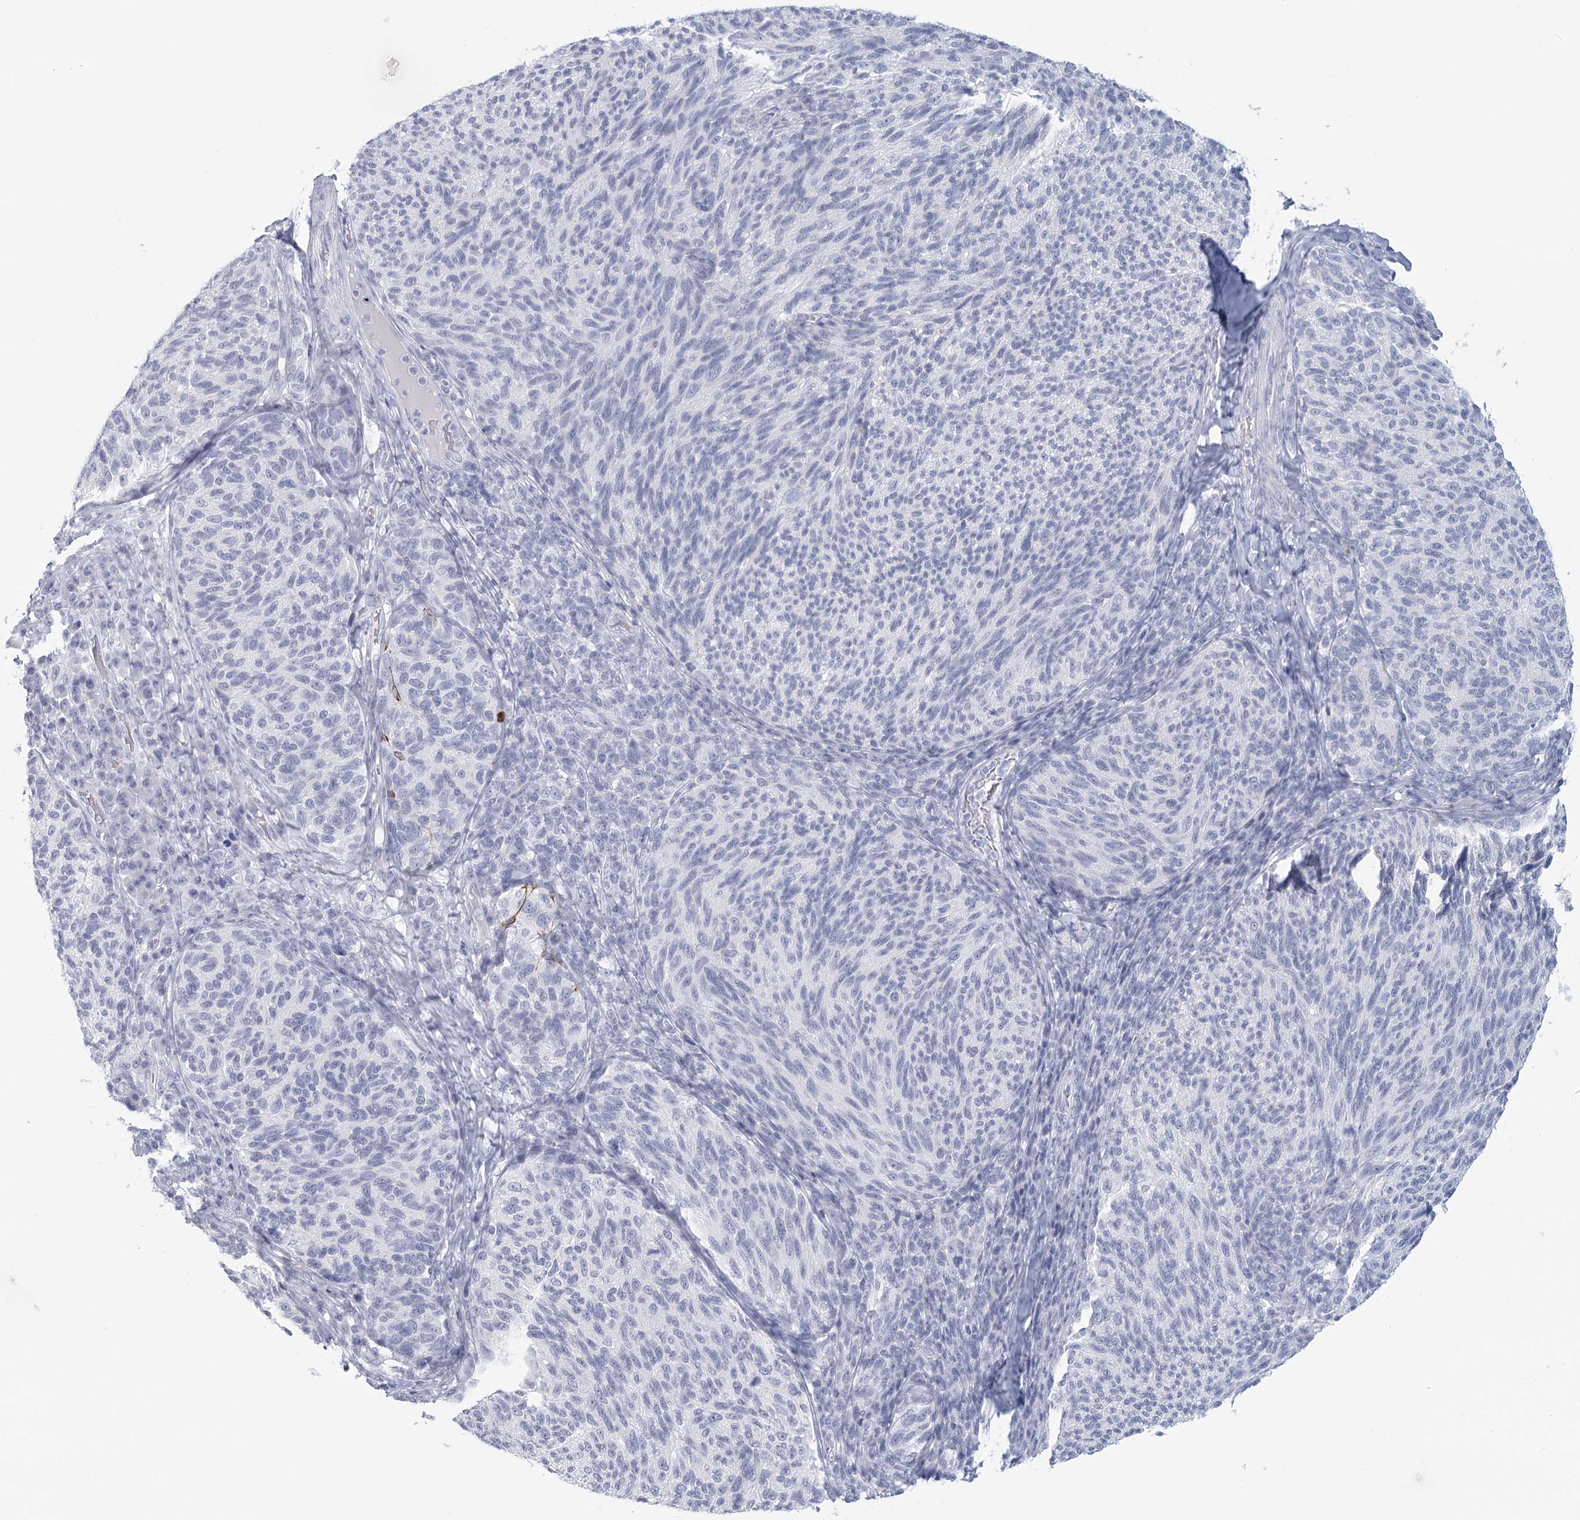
{"staining": {"intensity": "negative", "quantity": "none", "location": "none"}, "tissue": "melanoma", "cell_type": "Tumor cells", "image_type": "cancer", "snomed": [{"axis": "morphology", "description": "Malignant melanoma, NOS"}, {"axis": "topography", "description": "Skin"}], "caption": "Tumor cells show no significant expression in malignant melanoma.", "gene": "WNT8B", "patient": {"sex": "female", "age": 73}}